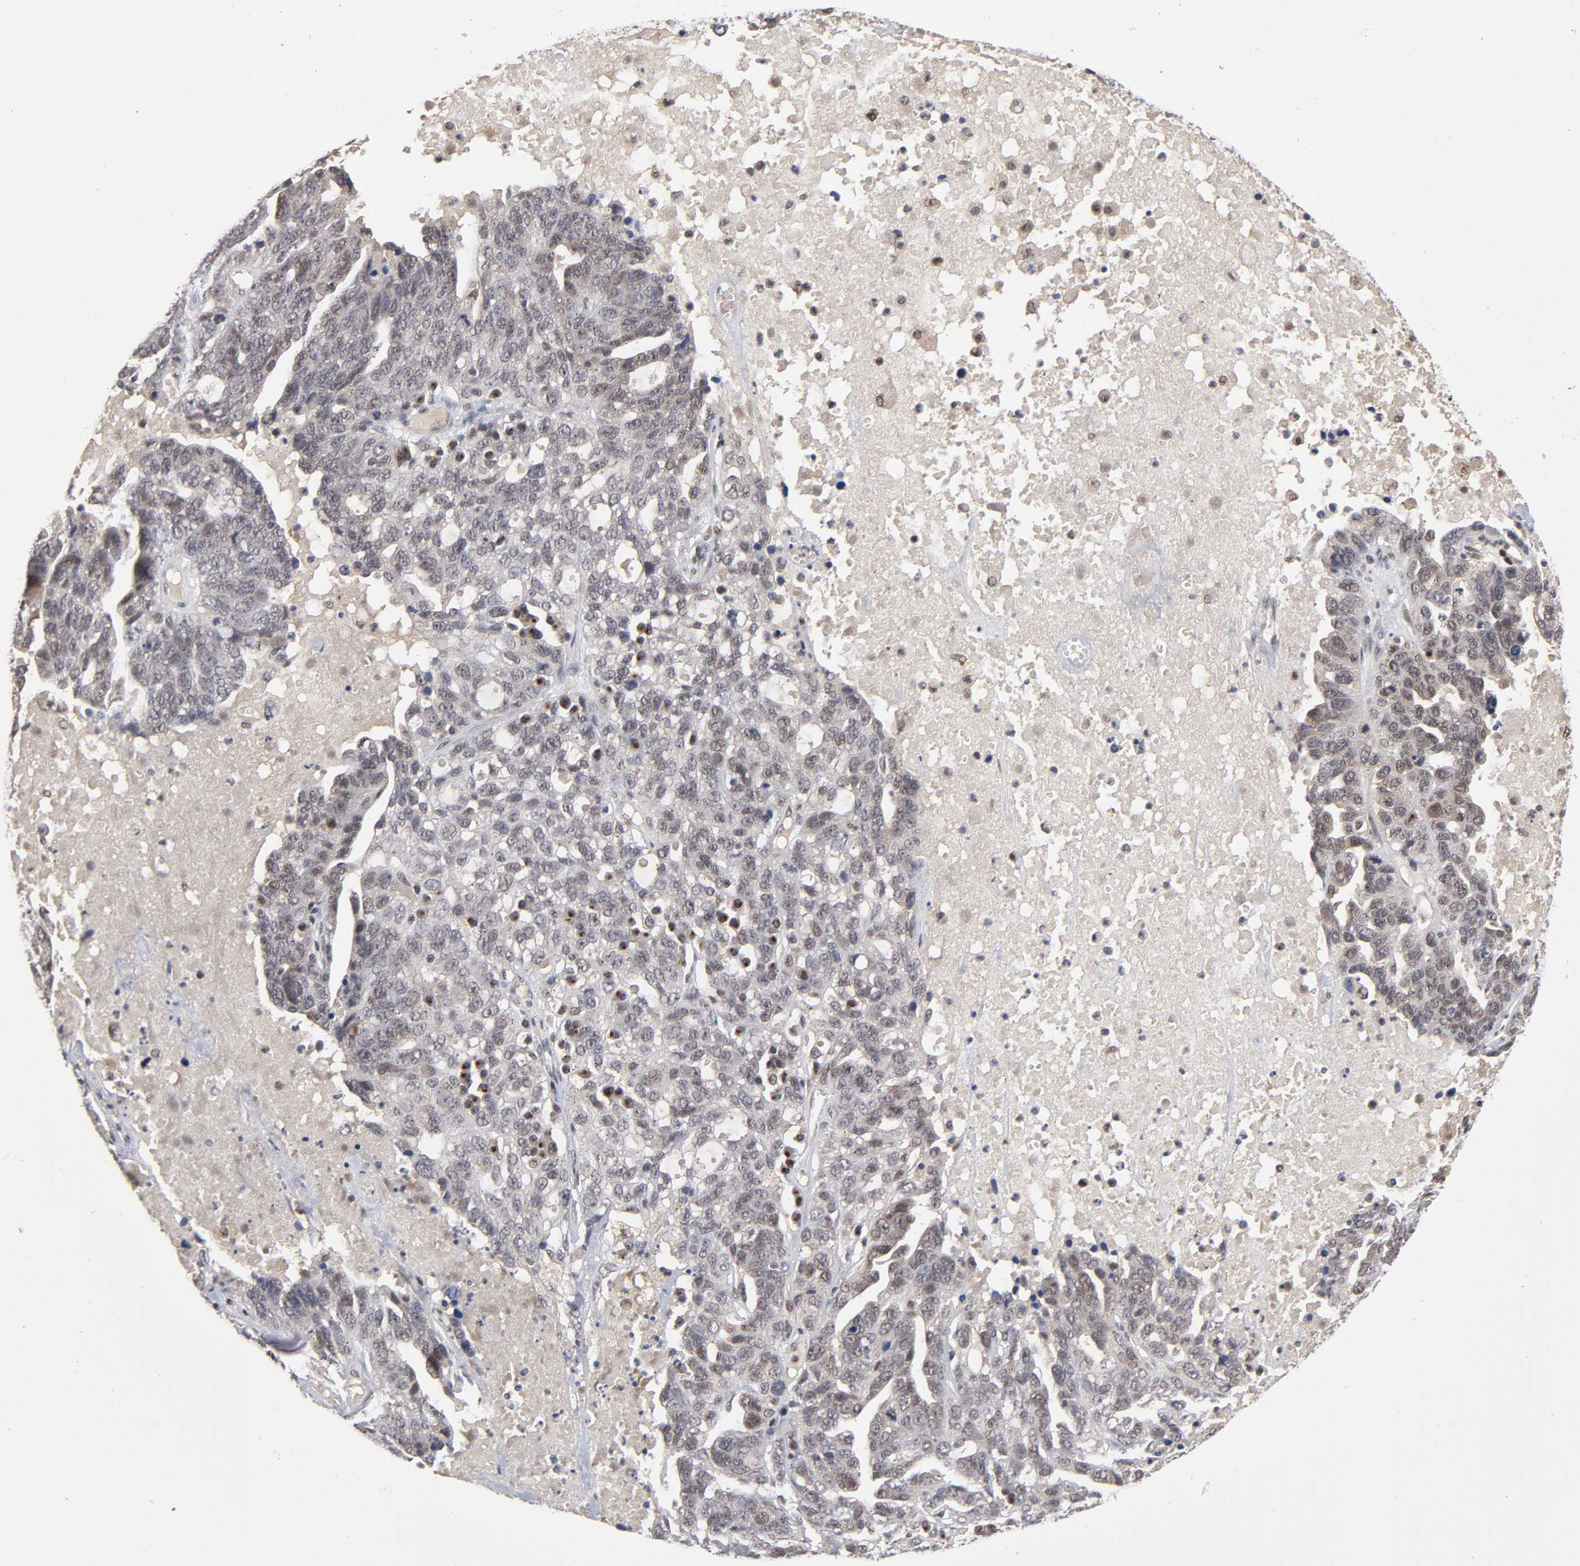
{"staining": {"intensity": "weak", "quantity": "25%-75%", "location": "cytoplasmic/membranous,nuclear"}, "tissue": "ovarian cancer", "cell_type": "Tumor cells", "image_type": "cancer", "snomed": [{"axis": "morphology", "description": "Cystadenocarcinoma, serous, NOS"}, {"axis": "topography", "description": "Ovary"}], "caption": "Protein analysis of ovarian cancer (serous cystadenocarcinoma) tissue exhibits weak cytoplasmic/membranous and nuclear positivity in approximately 25%-75% of tumor cells. The protein is shown in brown color, while the nuclei are stained blue.", "gene": "EP300", "patient": {"sex": "female", "age": 71}}